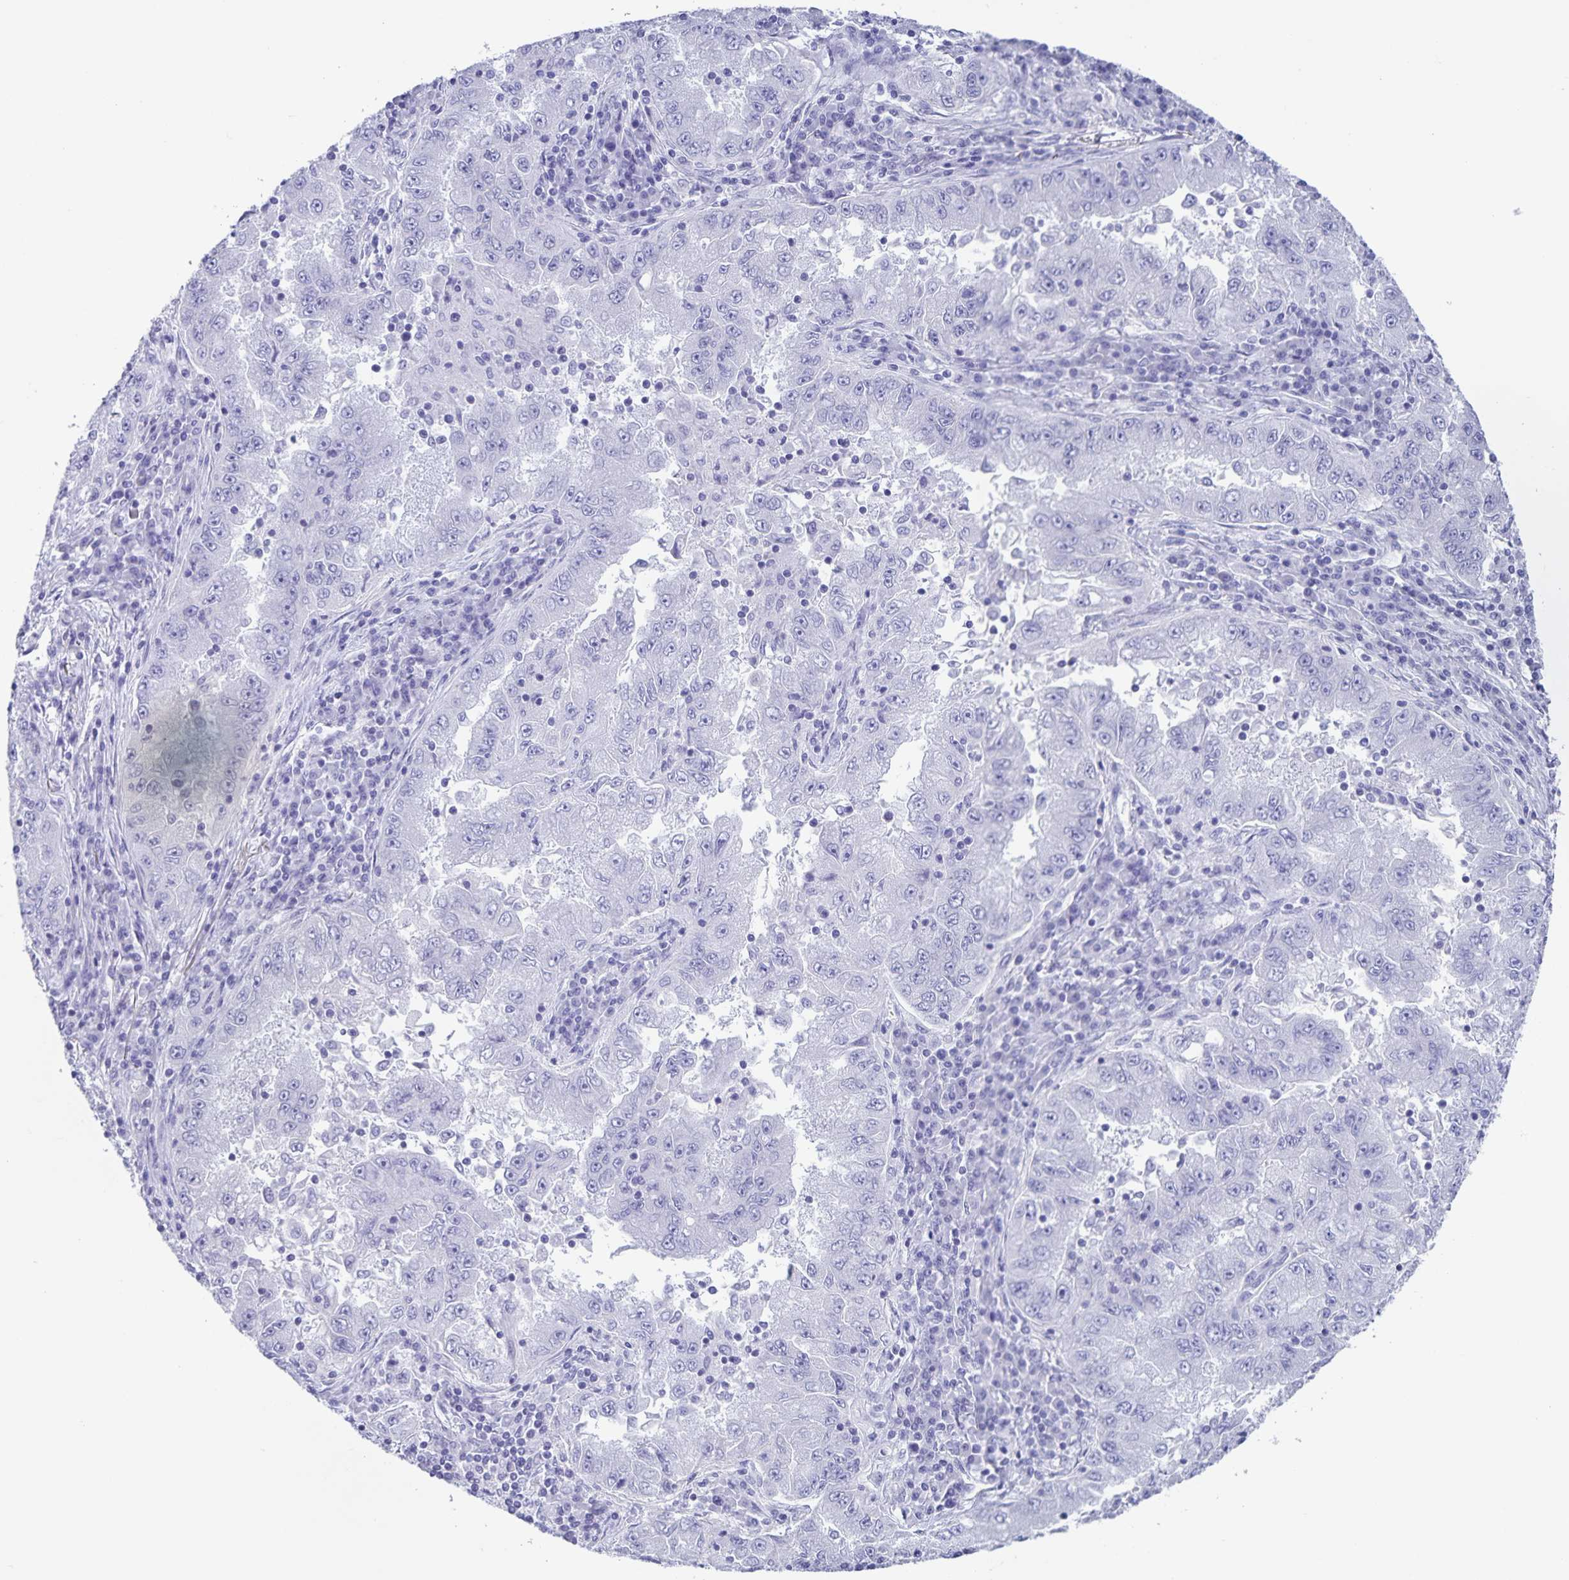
{"staining": {"intensity": "negative", "quantity": "none", "location": "none"}, "tissue": "lung cancer", "cell_type": "Tumor cells", "image_type": "cancer", "snomed": [{"axis": "morphology", "description": "Adenocarcinoma, NOS"}, {"axis": "morphology", "description": "Adenocarcinoma primary or metastatic"}, {"axis": "topography", "description": "Lung"}], "caption": "IHC of lung adenocarcinoma shows no expression in tumor cells.", "gene": "C11orf42", "patient": {"sex": "male", "age": 74}}